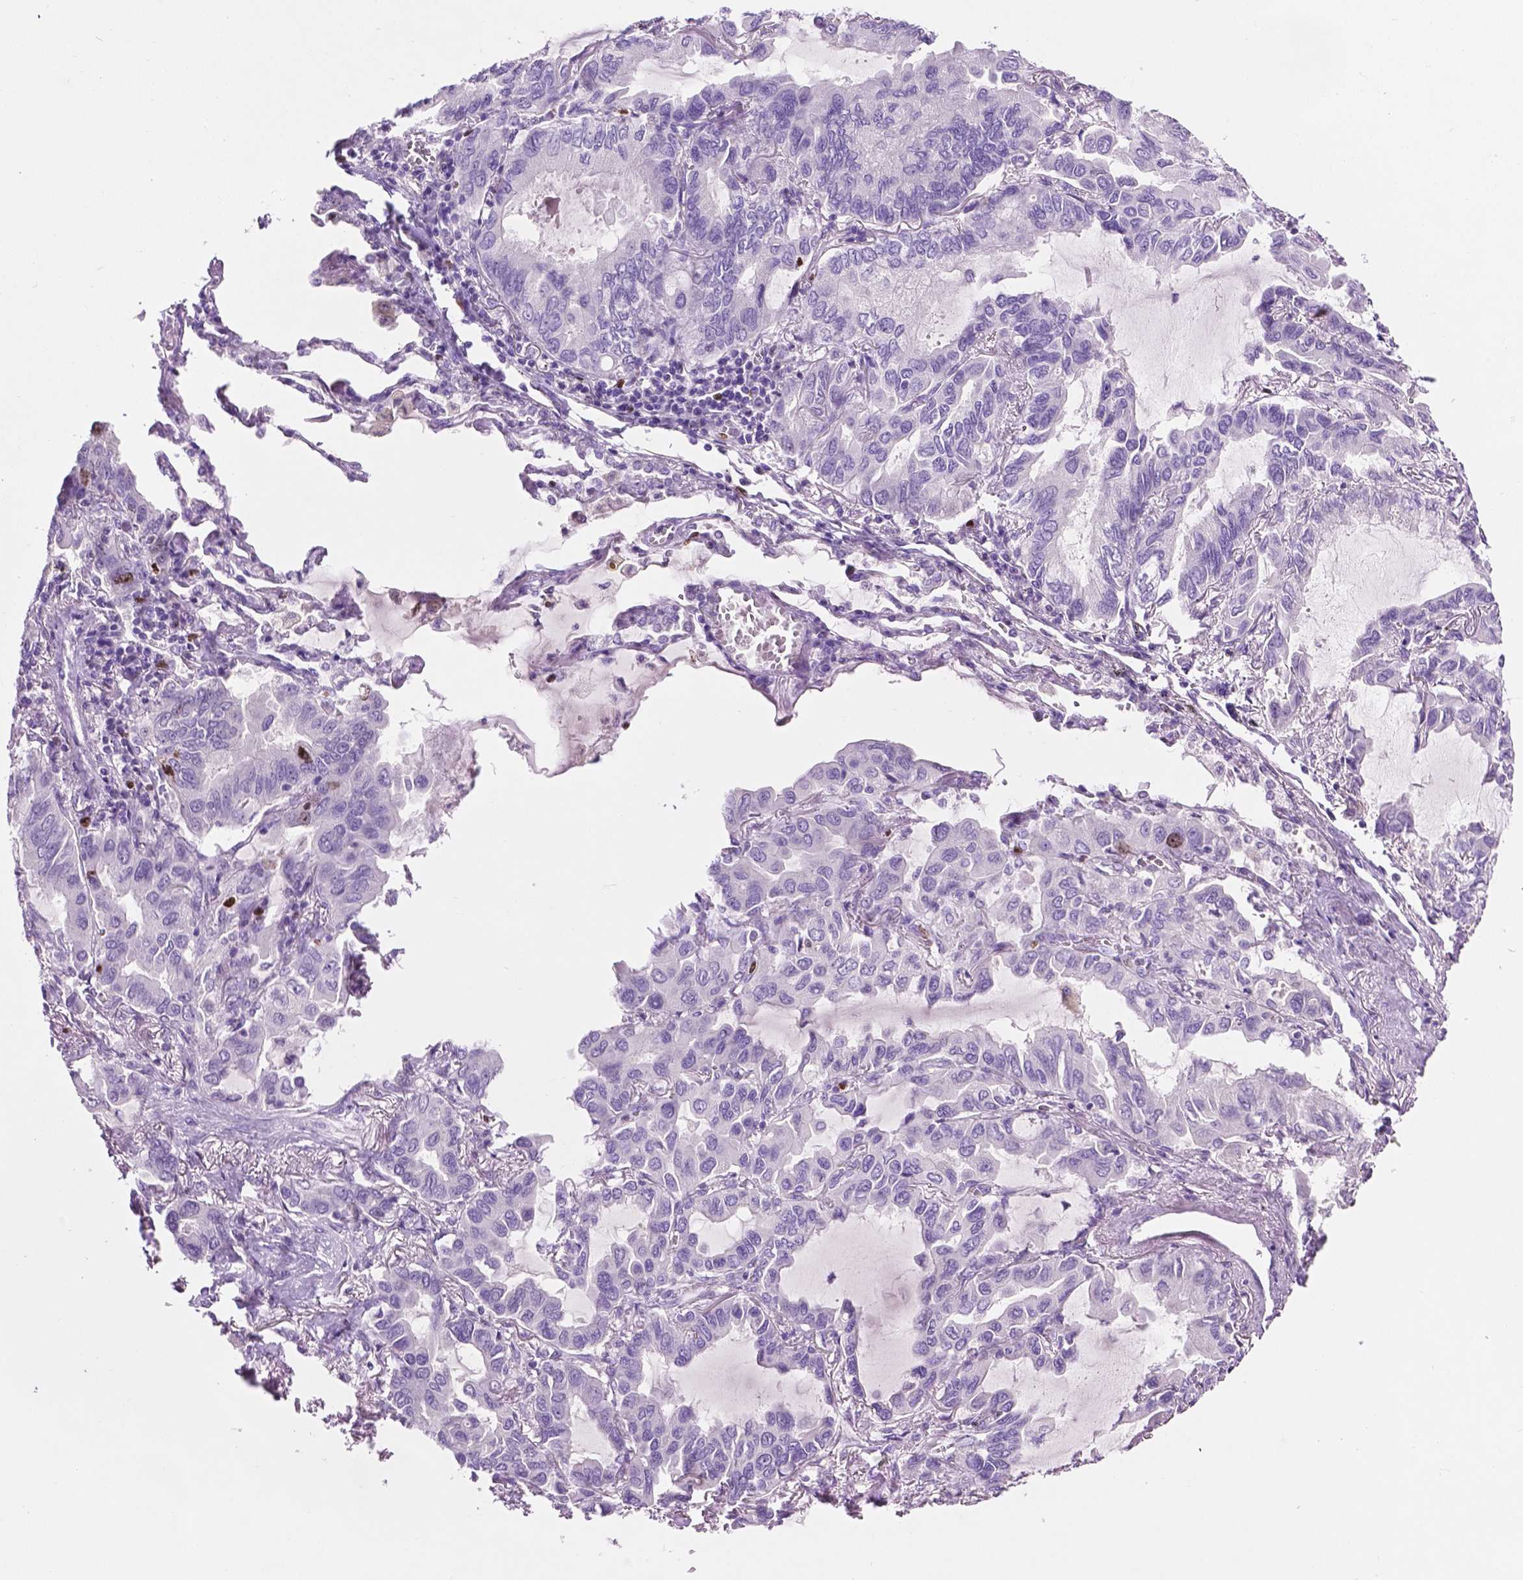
{"staining": {"intensity": "negative", "quantity": "none", "location": "none"}, "tissue": "lung cancer", "cell_type": "Tumor cells", "image_type": "cancer", "snomed": [{"axis": "morphology", "description": "Adenocarcinoma, NOS"}, {"axis": "topography", "description": "Lung"}], "caption": "Immunohistochemistry (IHC) image of human lung cancer (adenocarcinoma) stained for a protein (brown), which displays no positivity in tumor cells.", "gene": "SIAH2", "patient": {"sex": "male", "age": 64}}